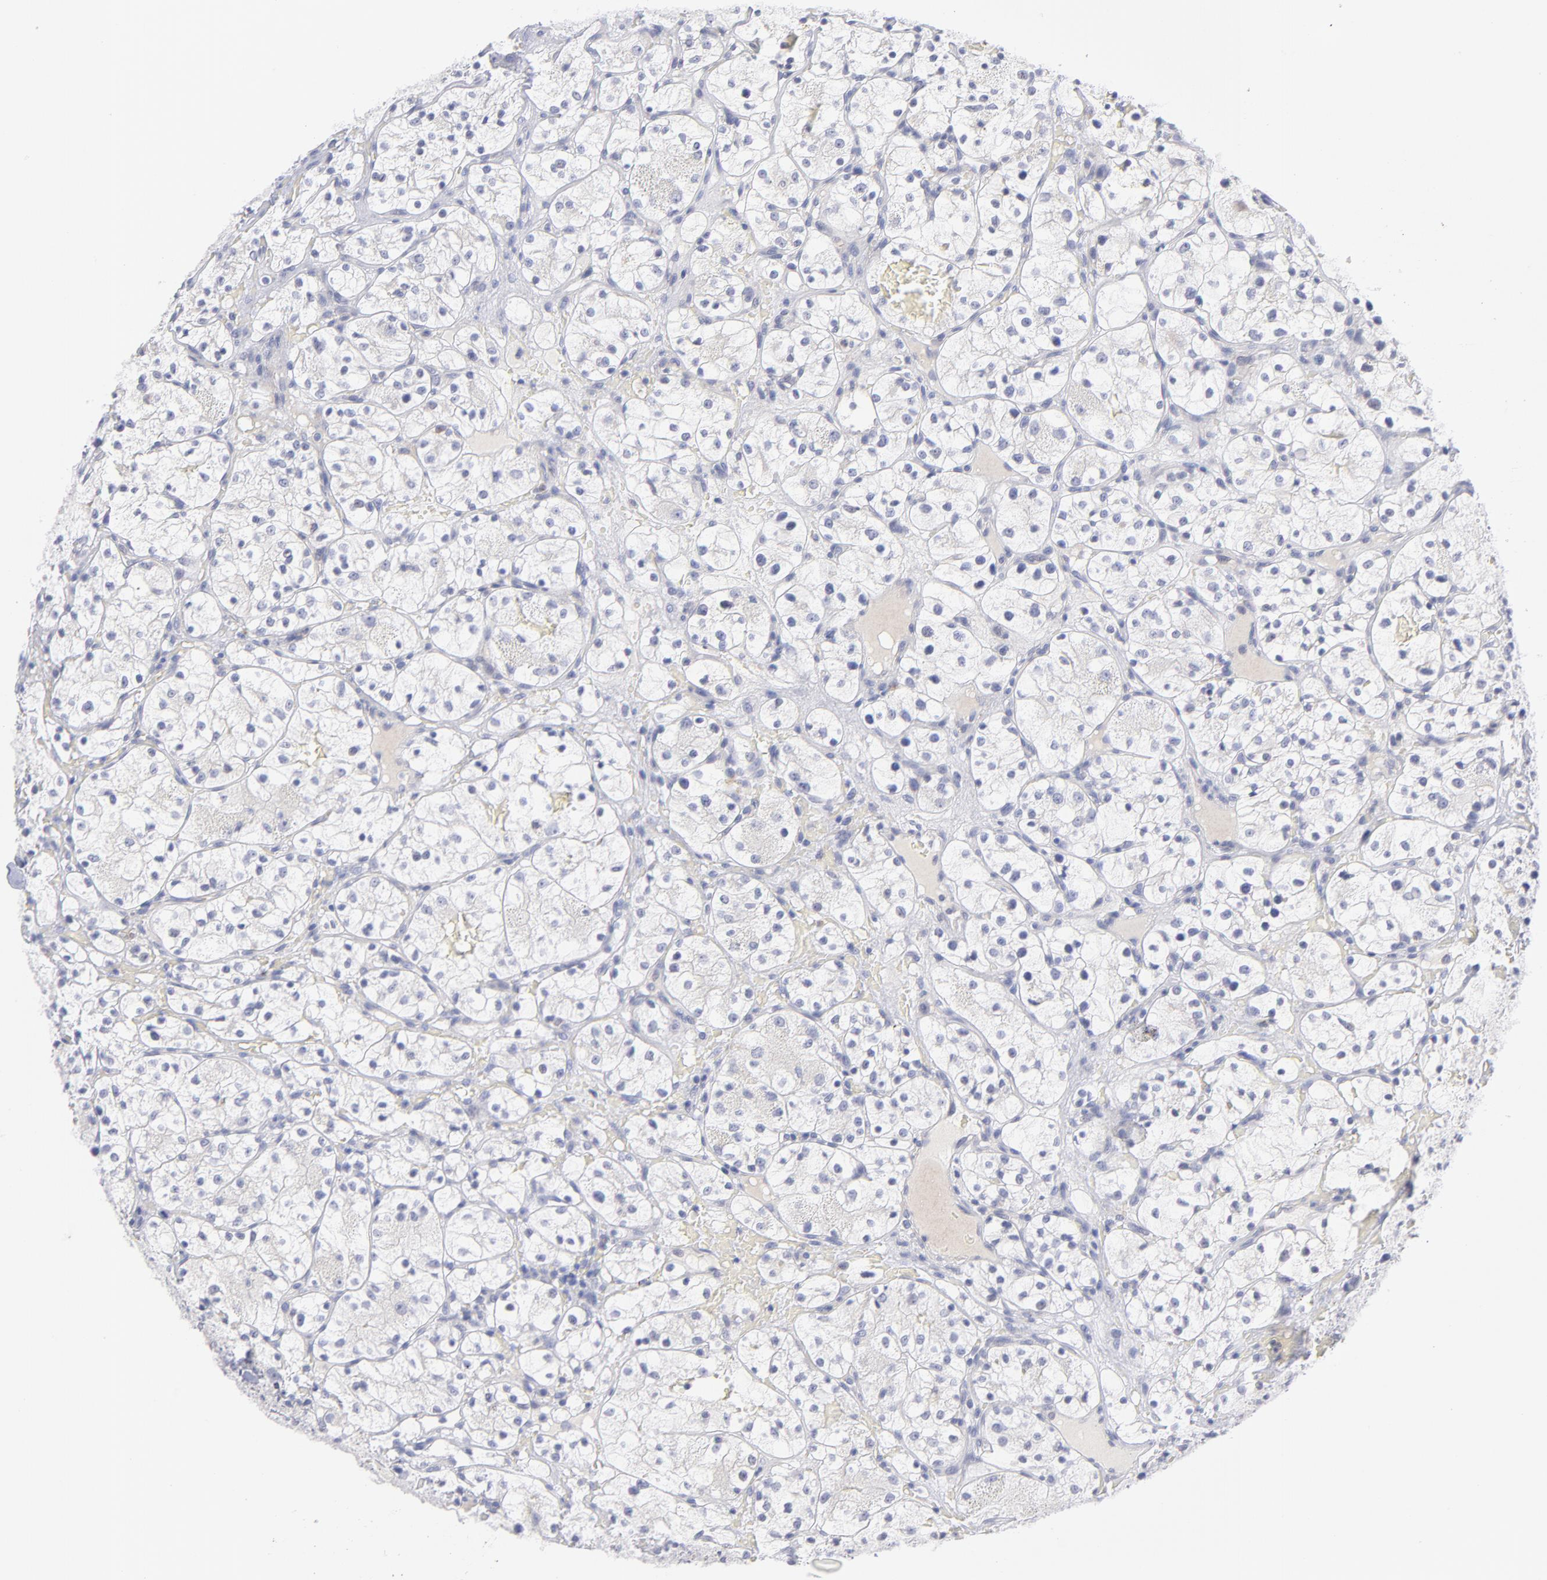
{"staining": {"intensity": "negative", "quantity": "none", "location": "none"}, "tissue": "renal cancer", "cell_type": "Tumor cells", "image_type": "cancer", "snomed": [{"axis": "morphology", "description": "Adenocarcinoma, NOS"}, {"axis": "topography", "description": "Kidney"}], "caption": "Adenocarcinoma (renal) was stained to show a protein in brown. There is no significant staining in tumor cells.", "gene": "MTHFD2", "patient": {"sex": "female", "age": 60}}